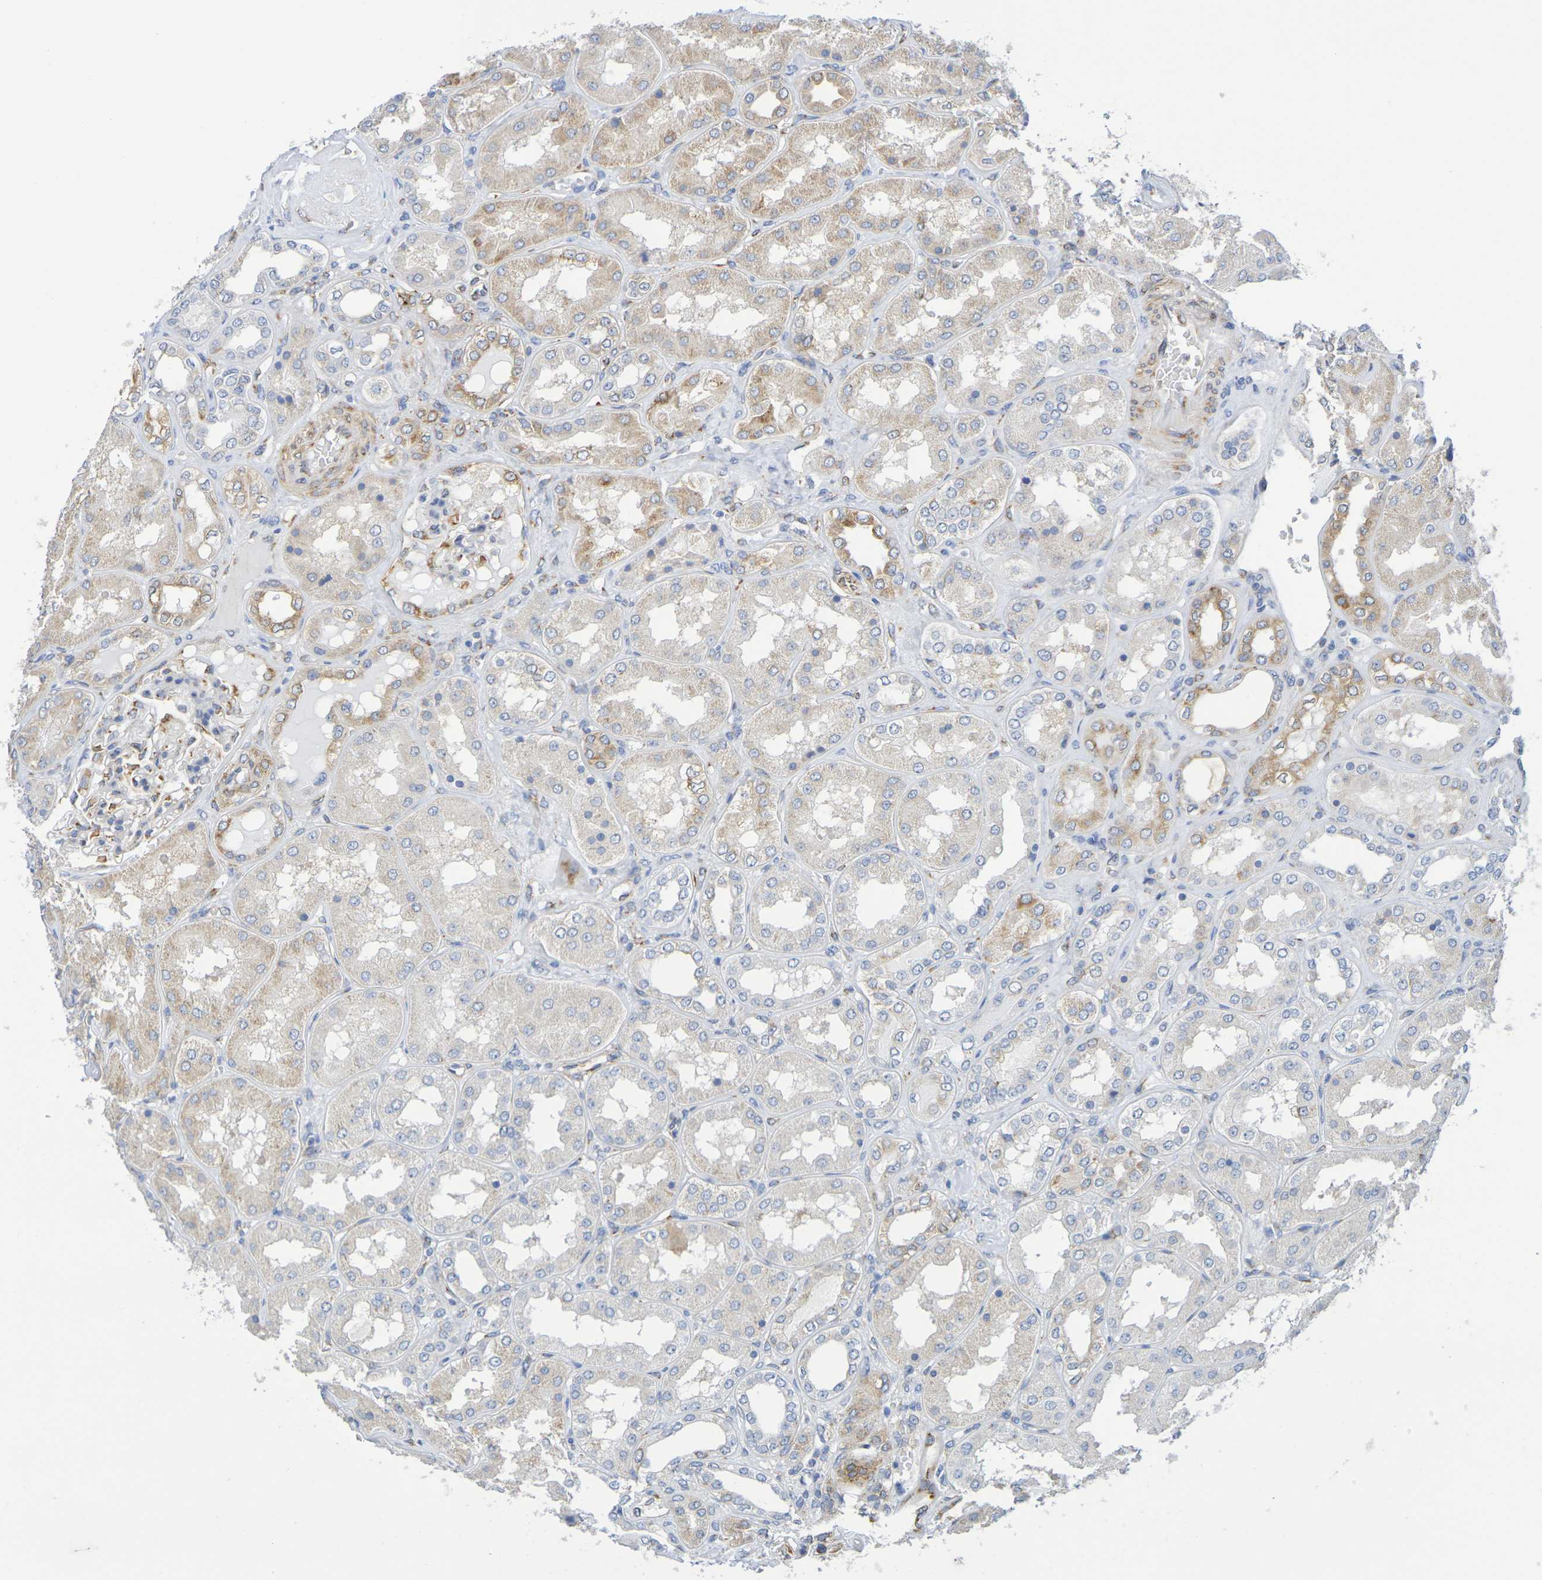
{"staining": {"intensity": "moderate", "quantity": "25%-75%", "location": "cytoplasmic/membranous"}, "tissue": "kidney", "cell_type": "Cells in glomeruli", "image_type": "normal", "snomed": [{"axis": "morphology", "description": "Normal tissue, NOS"}, {"axis": "topography", "description": "Kidney"}], "caption": "A high-resolution histopathology image shows immunohistochemistry staining of unremarkable kidney, which reveals moderate cytoplasmic/membranous positivity in approximately 25%-75% of cells in glomeruli.", "gene": "TMCC3", "patient": {"sex": "female", "age": 56}}